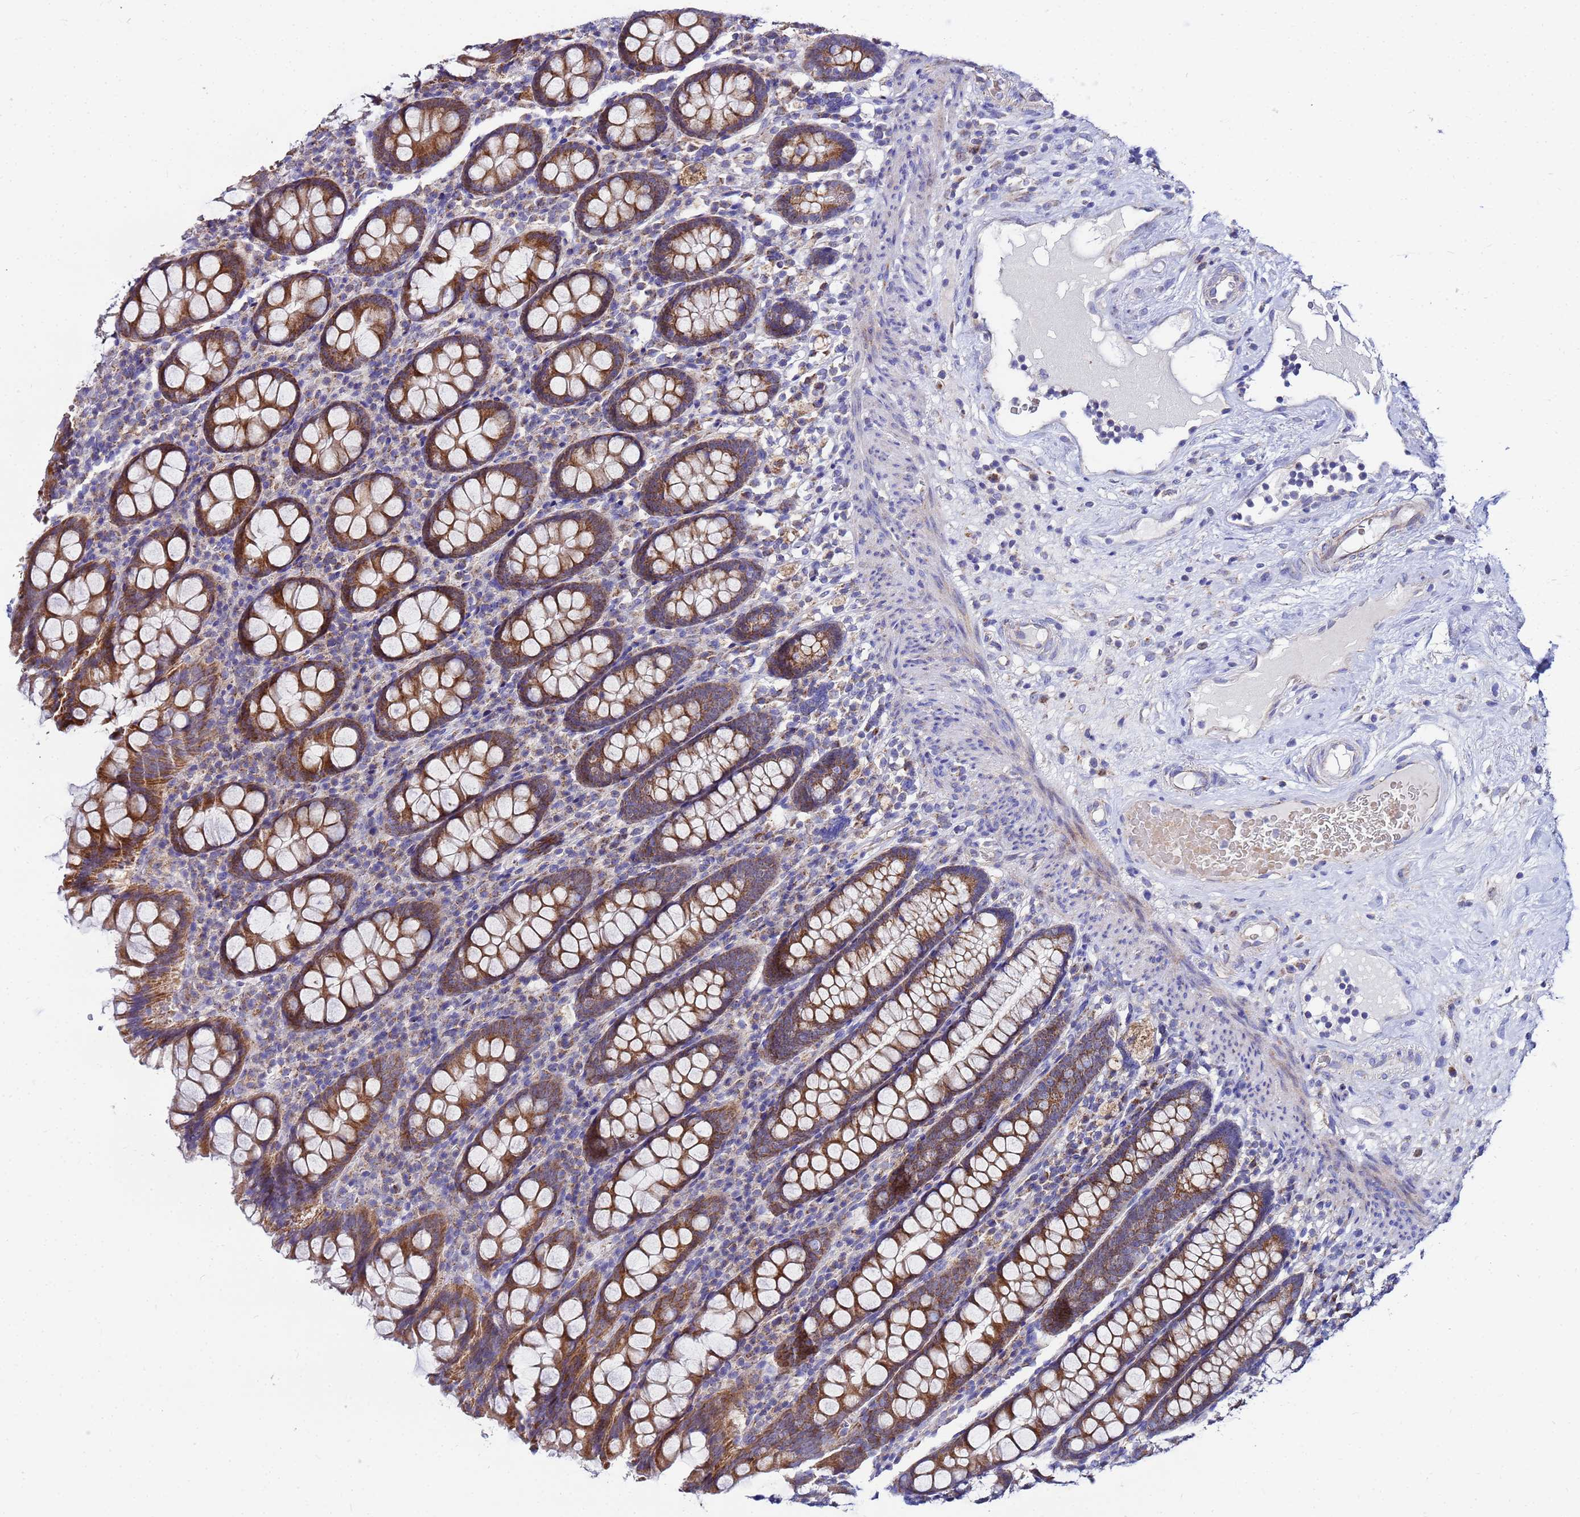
{"staining": {"intensity": "weak", "quantity": ">75%", "location": "cytoplasmic/membranous"}, "tissue": "colon", "cell_type": "Endothelial cells", "image_type": "normal", "snomed": [{"axis": "morphology", "description": "Normal tissue, NOS"}, {"axis": "topography", "description": "Colon"}], "caption": "Immunohistochemical staining of unremarkable human colon shows weak cytoplasmic/membranous protein positivity in approximately >75% of endothelial cells.", "gene": "FAHD2A", "patient": {"sex": "female", "age": 79}}